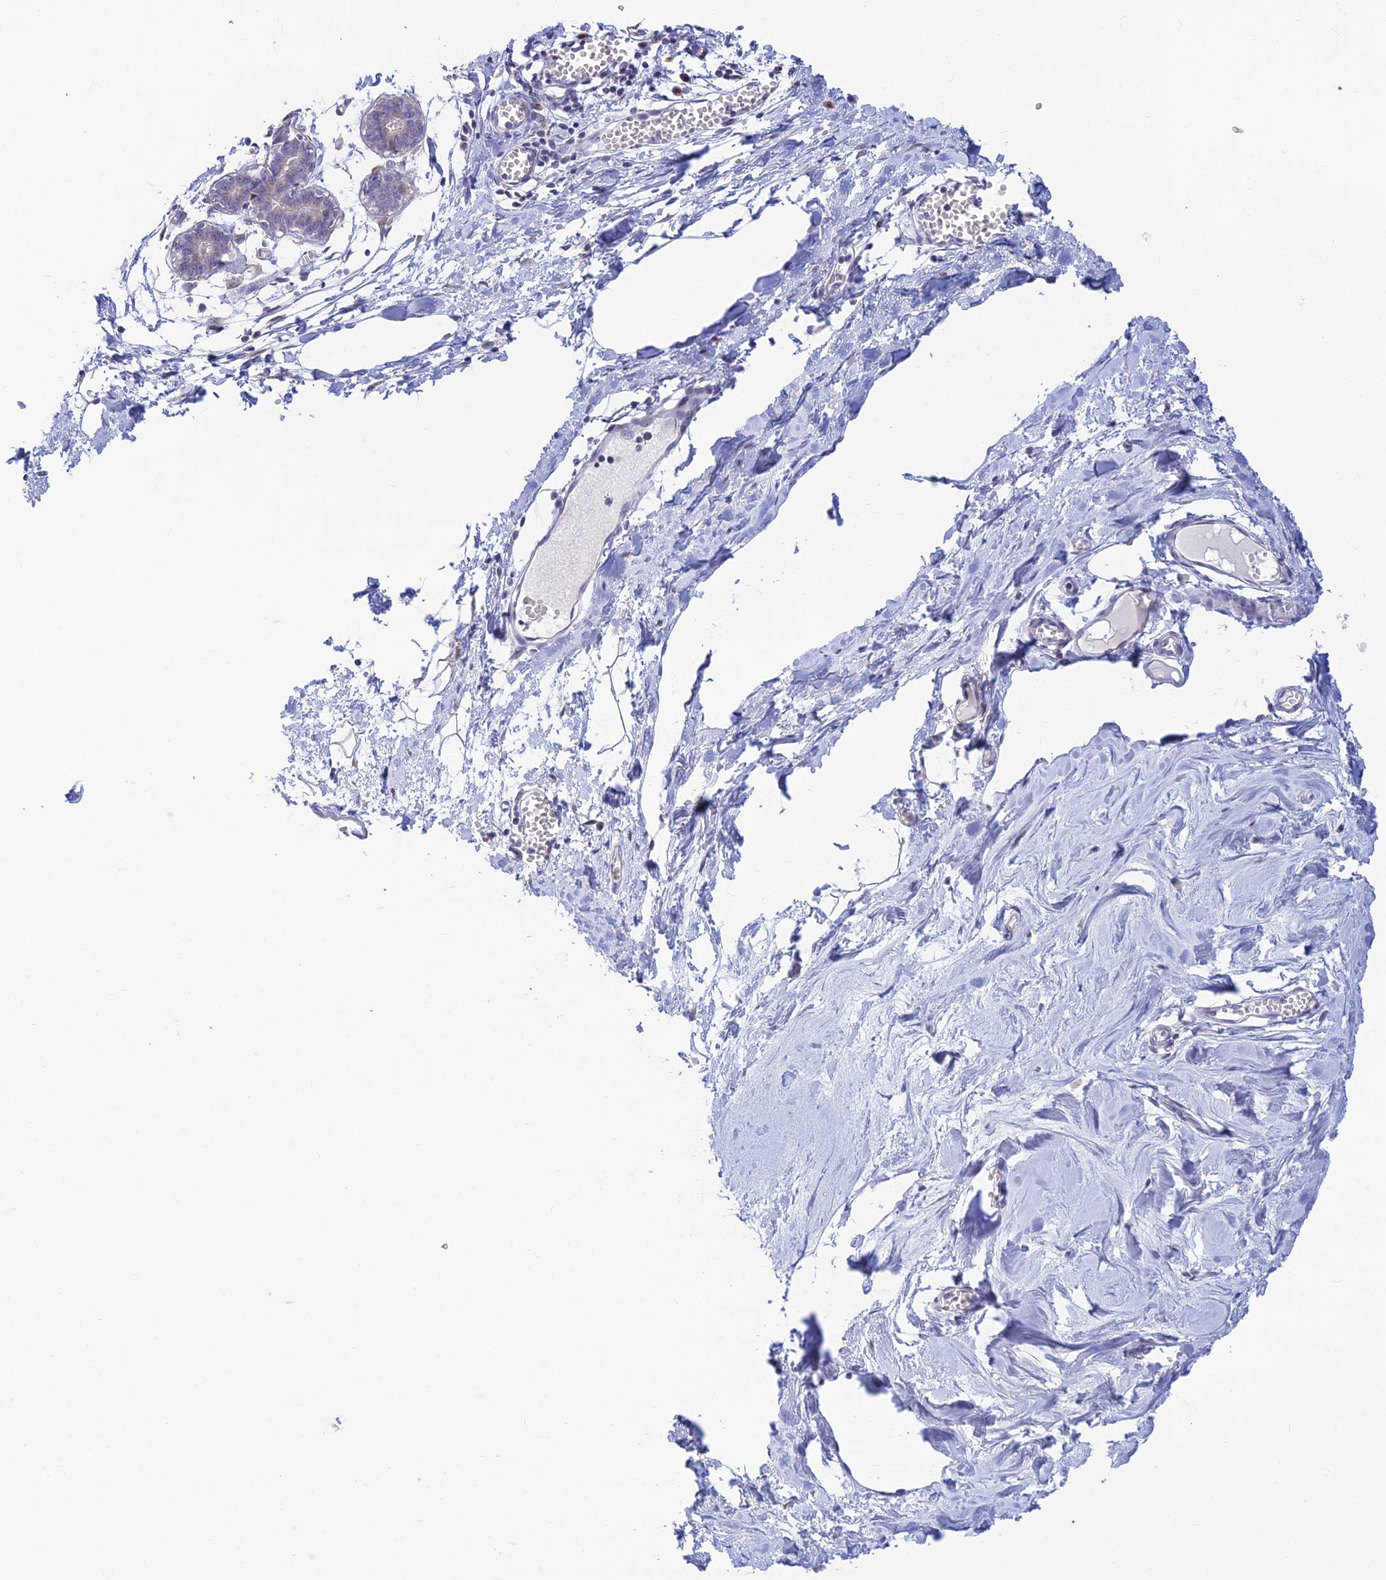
{"staining": {"intensity": "negative", "quantity": "none", "location": "none"}, "tissue": "breast", "cell_type": "Adipocytes", "image_type": "normal", "snomed": [{"axis": "morphology", "description": "Normal tissue, NOS"}, {"axis": "topography", "description": "Breast"}], "caption": "Photomicrograph shows no significant protein expression in adipocytes of unremarkable breast.", "gene": "INKA1", "patient": {"sex": "female", "age": 27}}